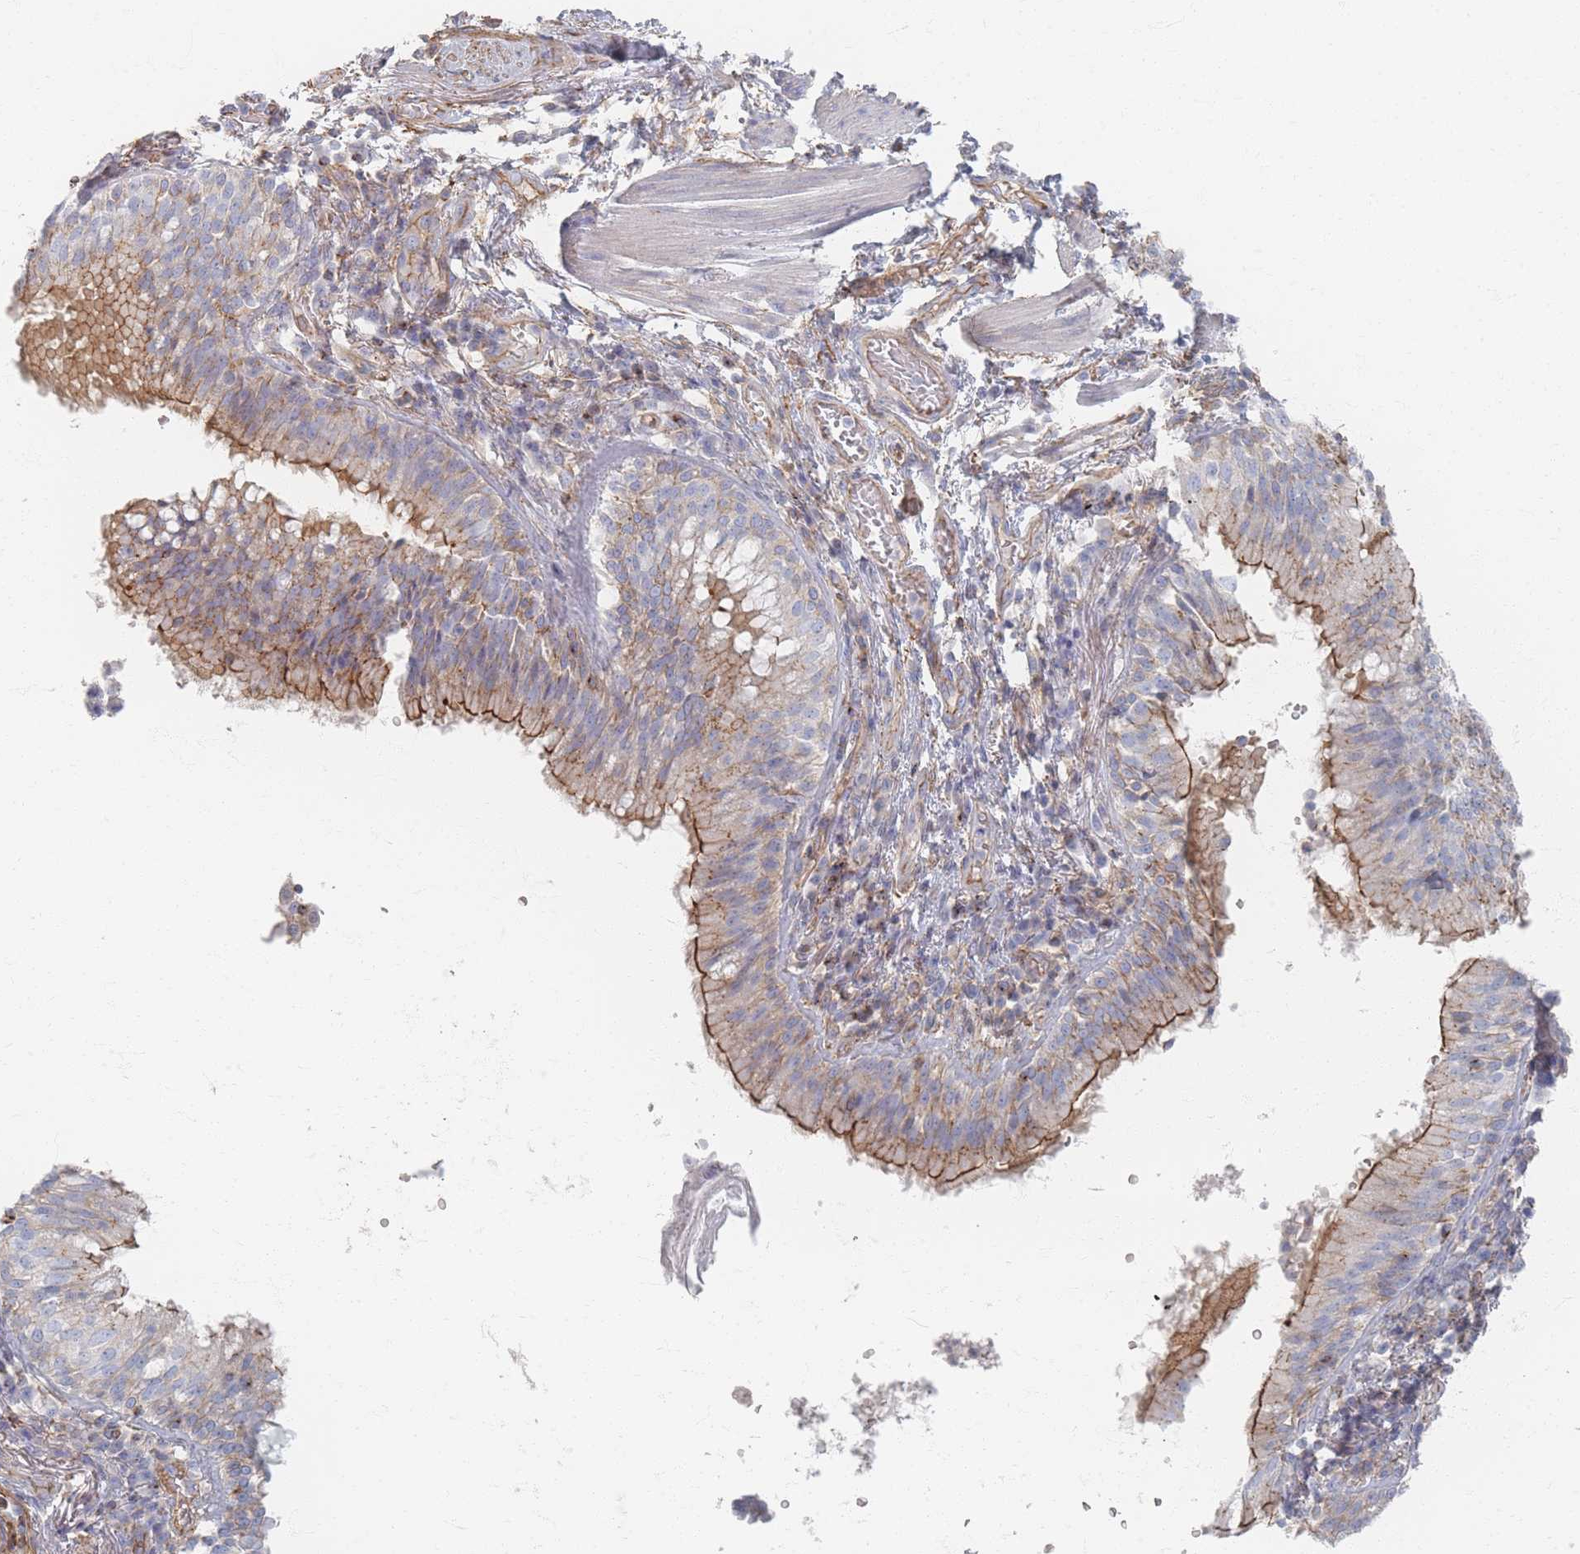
{"staining": {"intensity": "weak", "quantity": ">75%", "location": "cytoplasmic/membranous"}, "tissue": "soft tissue", "cell_type": "Fibroblasts", "image_type": "normal", "snomed": [{"axis": "morphology", "description": "Normal tissue, NOS"}, {"axis": "topography", "description": "Cartilage tissue"}, {"axis": "topography", "description": "Bronchus"}], "caption": "Weak cytoplasmic/membranous staining for a protein is appreciated in approximately >75% of fibroblasts of benign soft tissue using immunohistochemistry (IHC).", "gene": "GNB1", "patient": {"sex": "male", "age": 56}}